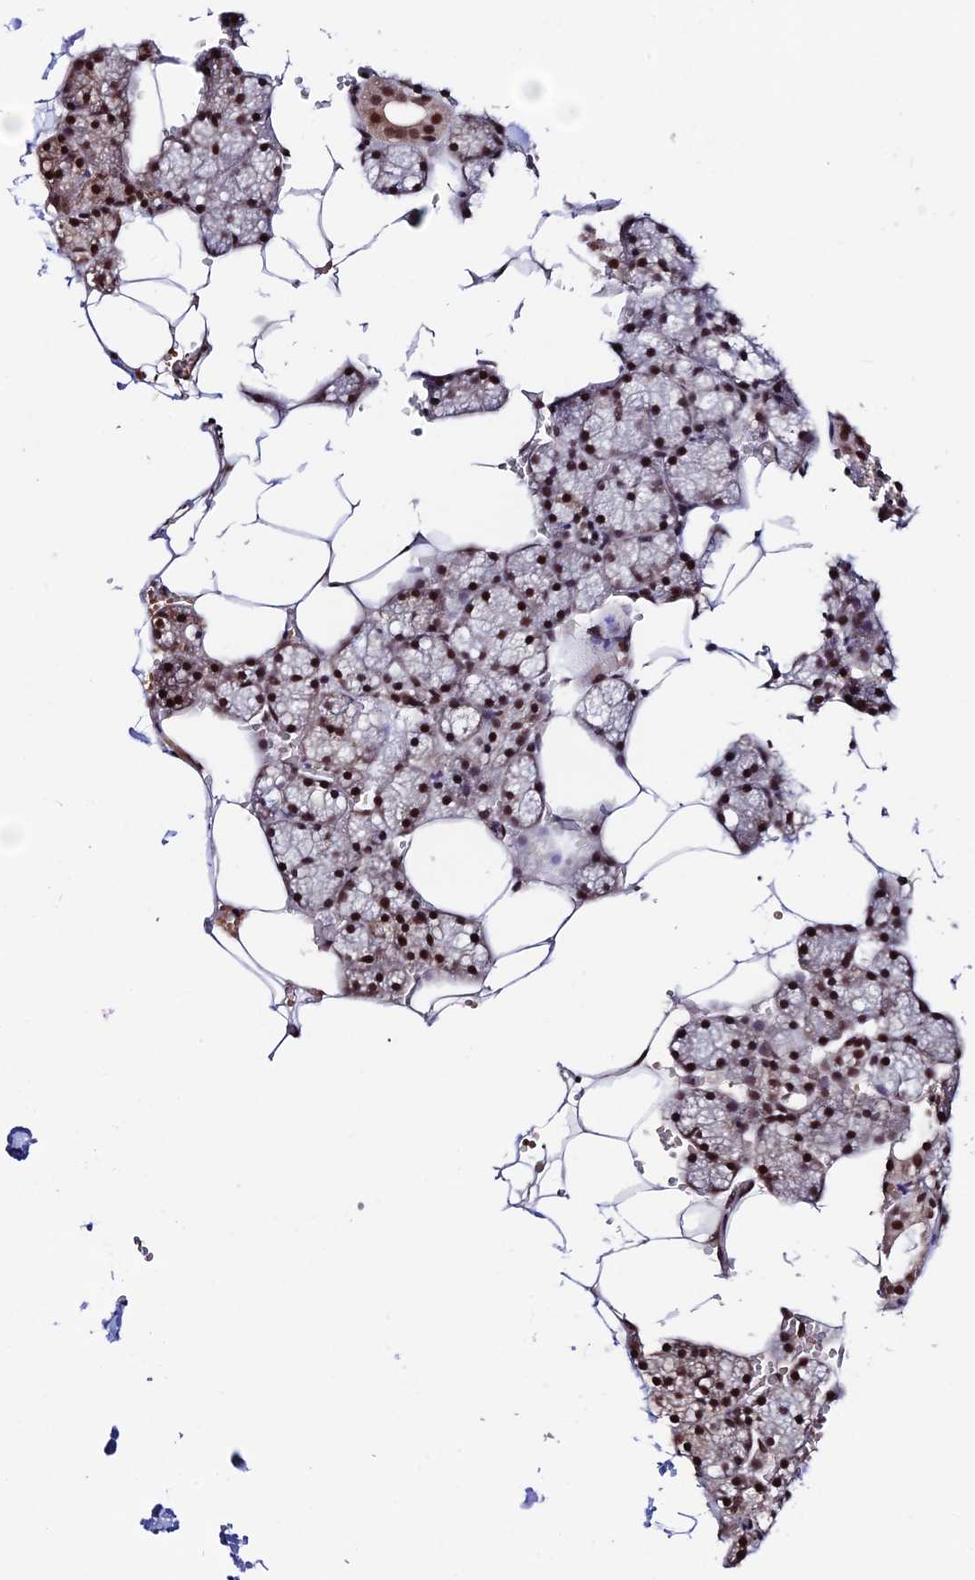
{"staining": {"intensity": "moderate", "quantity": ">75%", "location": "nuclear"}, "tissue": "salivary gland", "cell_type": "Glandular cells", "image_type": "normal", "snomed": [{"axis": "morphology", "description": "Normal tissue, NOS"}, {"axis": "topography", "description": "Salivary gland"}], "caption": "Protein expression analysis of normal salivary gland shows moderate nuclear positivity in about >75% of glandular cells. (IHC, brightfield microscopy, high magnification).", "gene": "RBM42", "patient": {"sex": "male", "age": 62}}